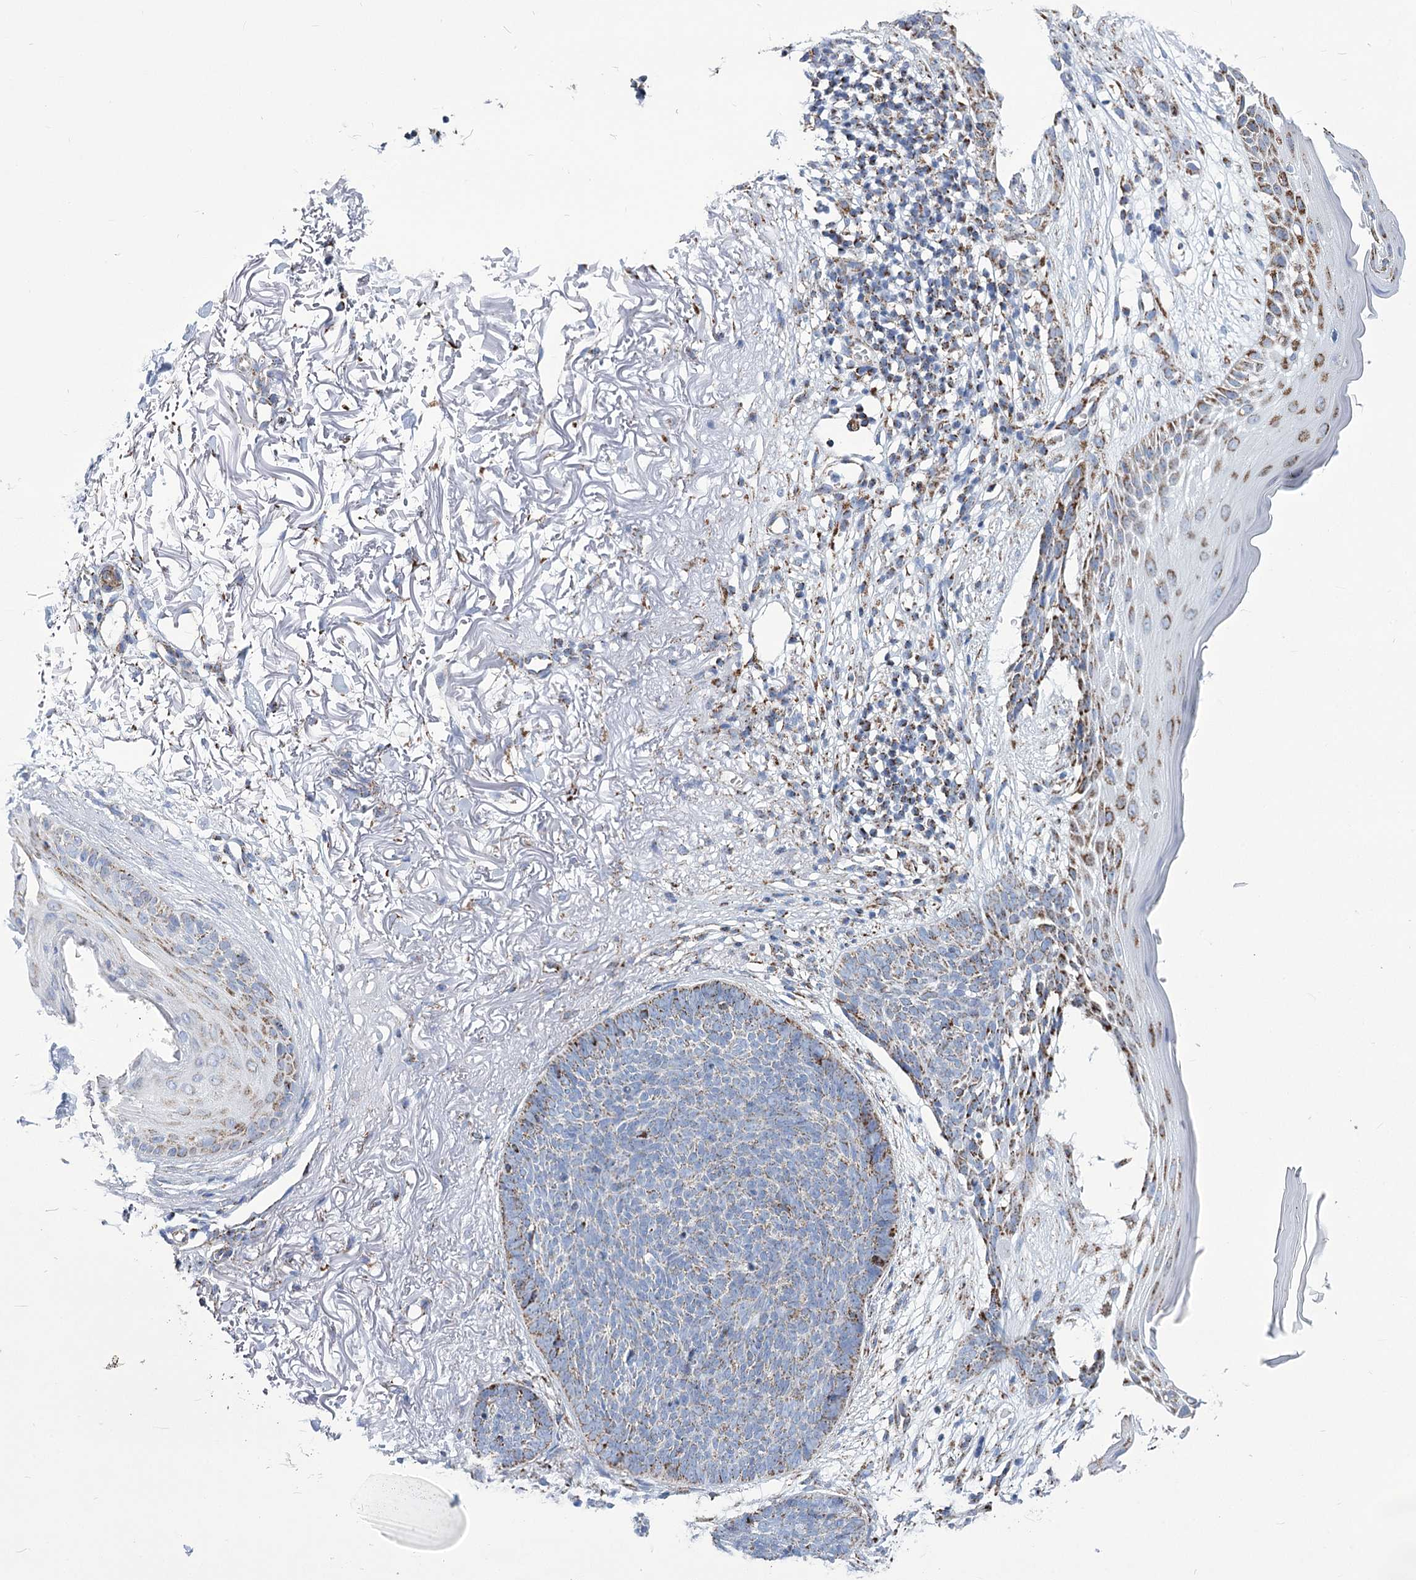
{"staining": {"intensity": "moderate", "quantity": "<25%", "location": "cytoplasmic/membranous"}, "tissue": "skin cancer", "cell_type": "Tumor cells", "image_type": "cancer", "snomed": [{"axis": "morphology", "description": "Normal tissue, NOS"}, {"axis": "morphology", "description": "Basal cell carcinoma"}, {"axis": "topography", "description": "Skin"}], "caption": "The immunohistochemical stain labels moderate cytoplasmic/membranous staining in tumor cells of basal cell carcinoma (skin) tissue.", "gene": "PDHB", "patient": {"sex": "female", "age": 70}}